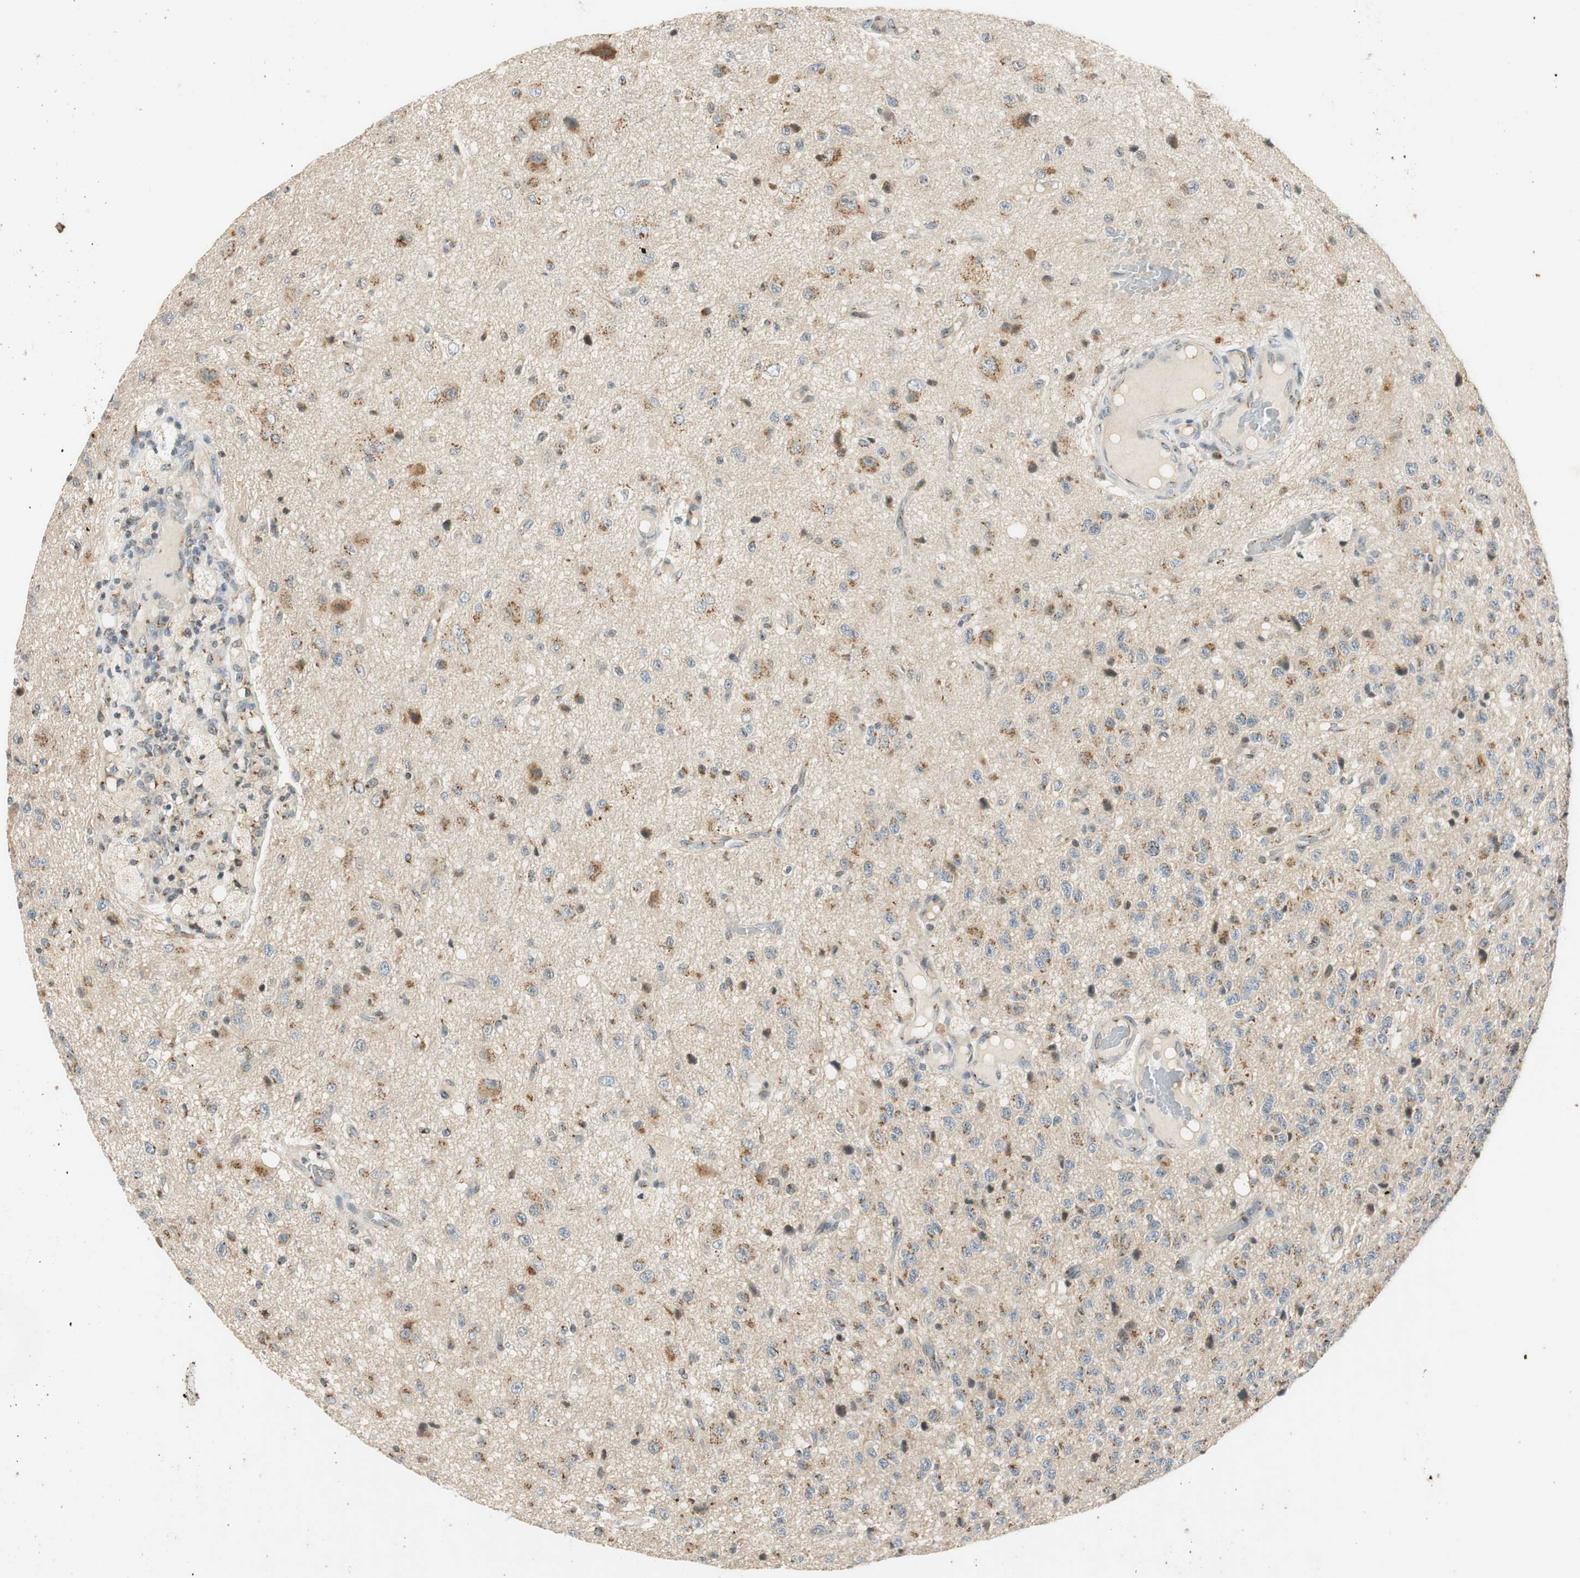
{"staining": {"intensity": "weak", "quantity": "25%-75%", "location": "cytoplasmic/membranous"}, "tissue": "glioma", "cell_type": "Tumor cells", "image_type": "cancer", "snomed": [{"axis": "morphology", "description": "Glioma, malignant, High grade"}, {"axis": "topography", "description": "pancreas cauda"}], "caption": "This micrograph shows glioma stained with immunohistochemistry to label a protein in brown. The cytoplasmic/membranous of tumor cells show weak positivity for the protein. Nuclei are counter-stained blue.", "gene": "NEO1", "patient": {"sex": "male", "age": 60}}